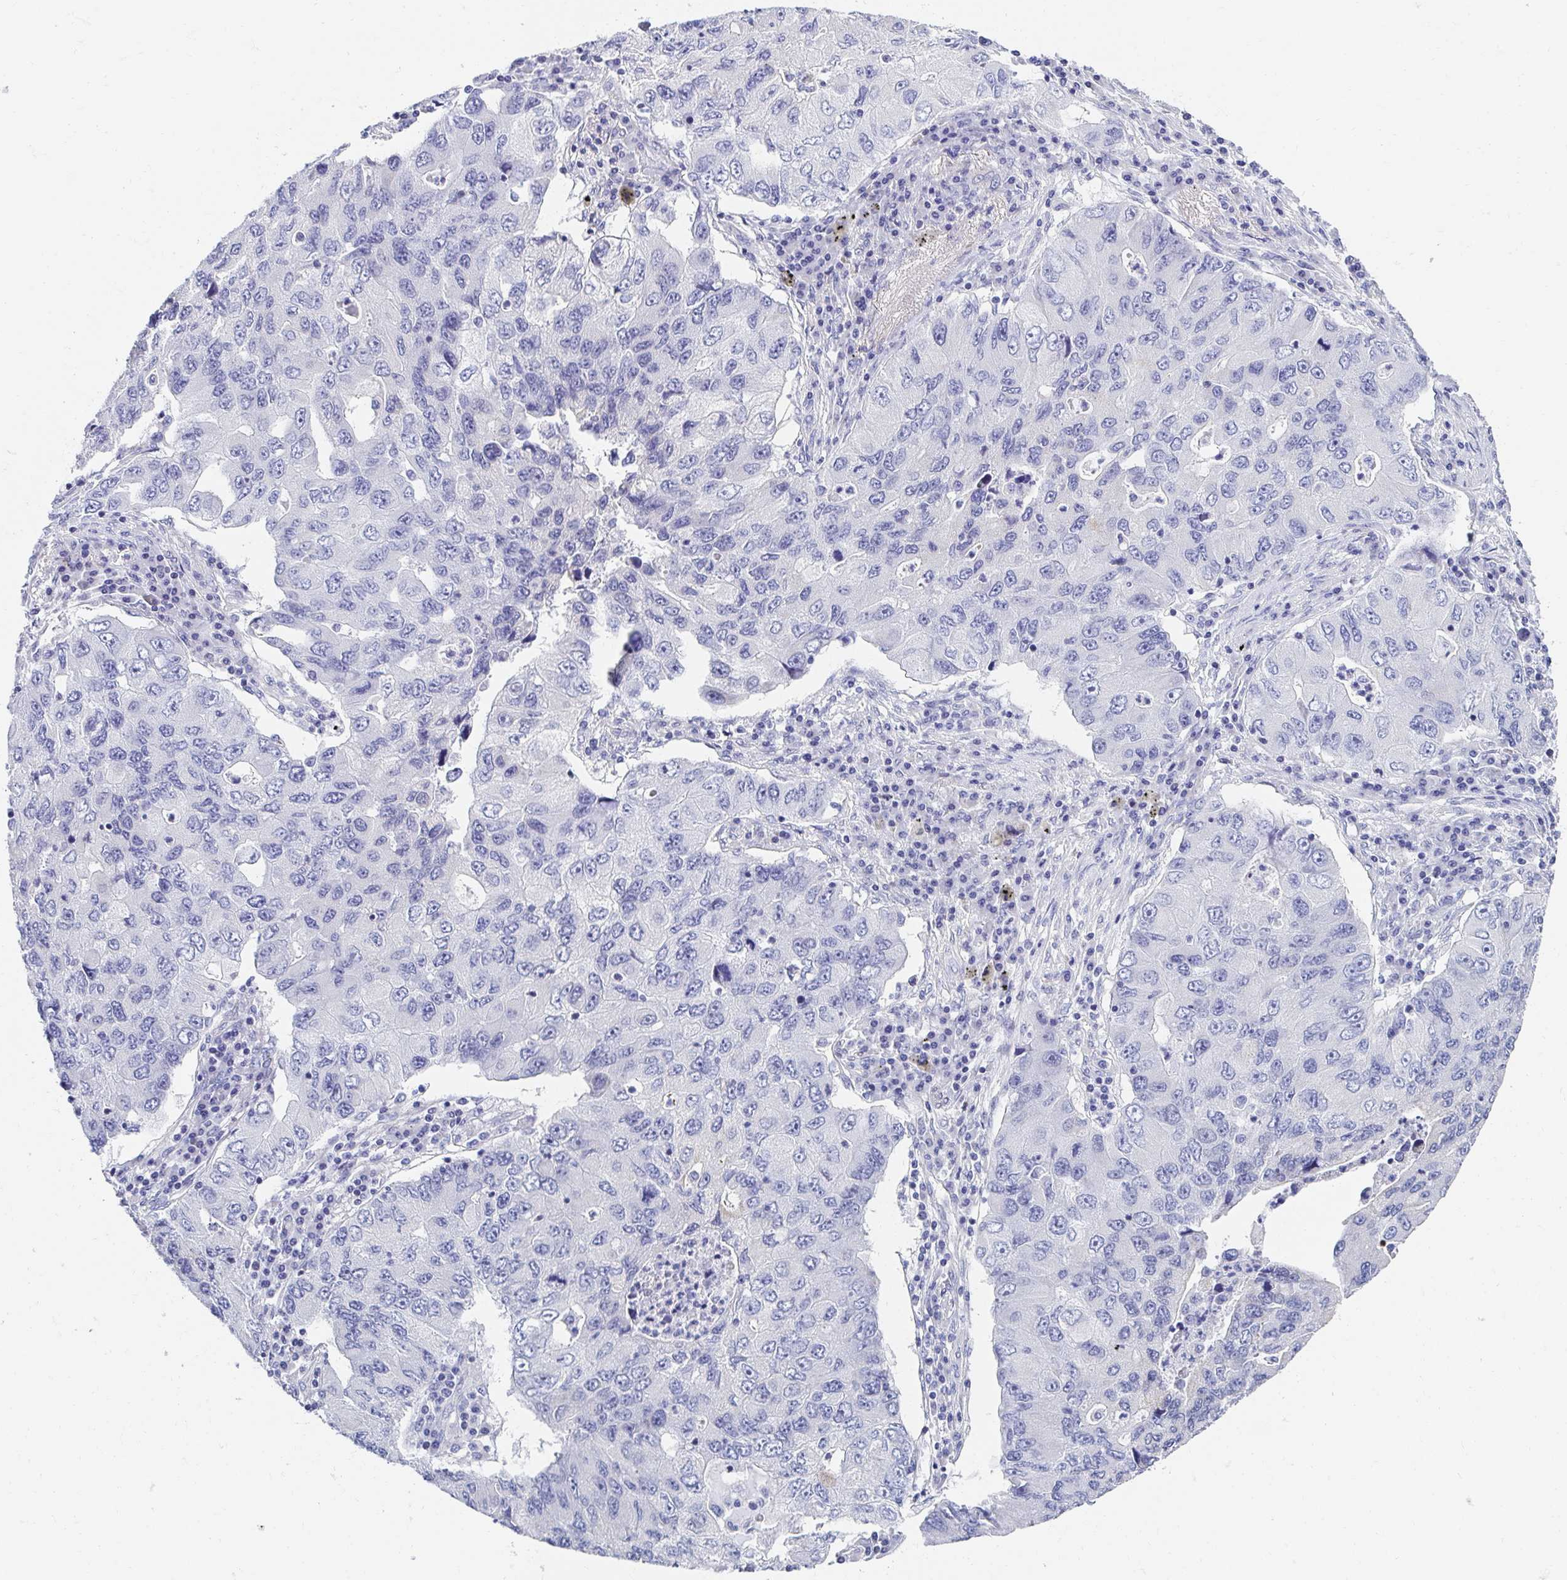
{"staining": {"intensity": "negative", "quantity": "none", "location": "none"}, "tissue": "lung cancer", "cell_type": "Tumor cells", "image_type": "cancer", "snomed": [{"axis": "morphology", "description": "Adenocarcinoma, NOS"}, {"axis": "morphology", "description": "Adenocarcinoma, metastatic, NOS"}, {"axis": "topography", "description": "Lymph node"}, {"axis": "topography", "description": "Lung"}], "caption": "Image shows no protein positivity in tumor cells of adenocarcinoma (lung) tissue.", "gene": "AKAP14", "patient": {"sex": "female", "age": 54}}